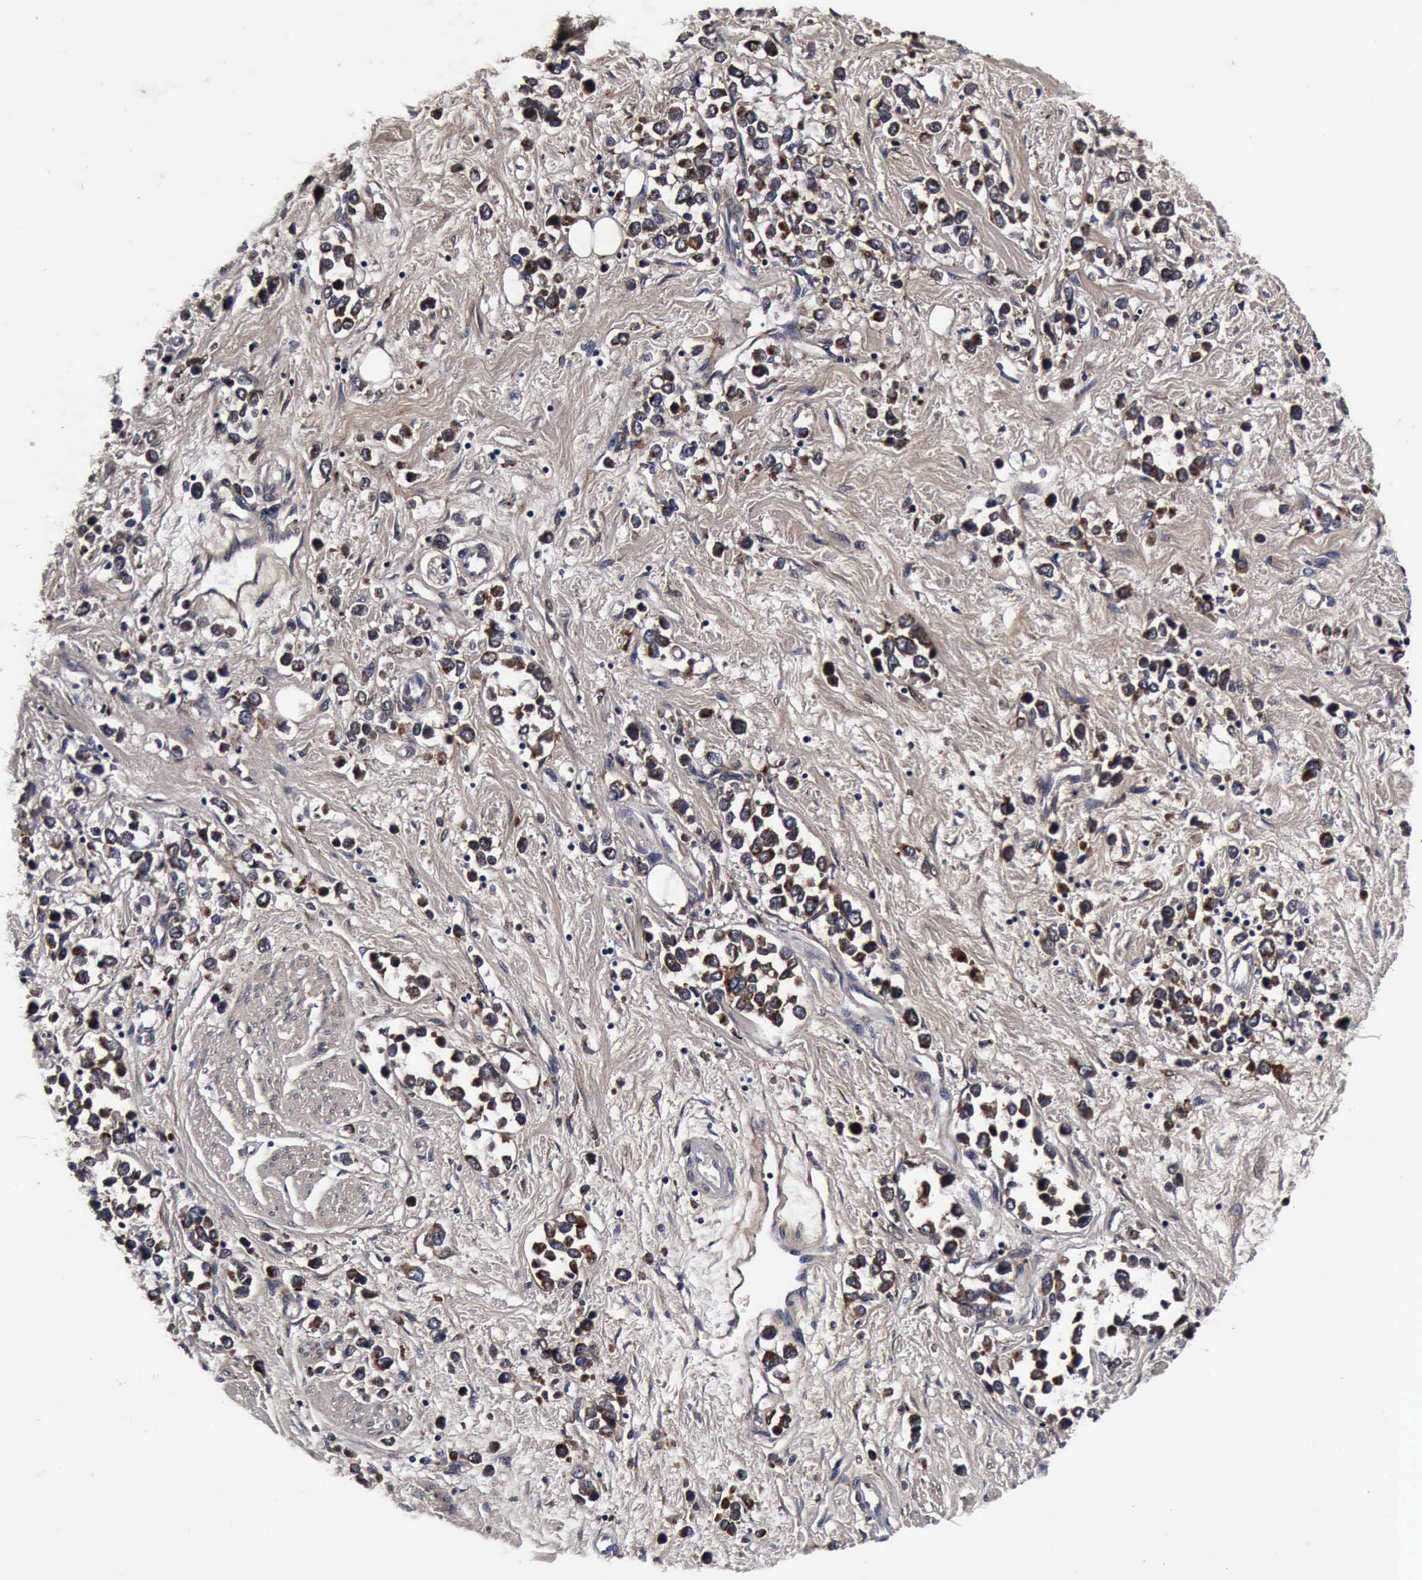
{"staining": {"intensity": "strong", "quantity": ">75%", "location": "cytoplasmic/membranous"}, "tissue": "stomach cancer", "cell_type": "Tumor cells", "image_type": "cancer", "snomed": [{"axis": "morphology", "description": "Adenocarcinoma, NOS"}, {"axis": "topography", "description": "Stomach, upper"}], "caption": "A micrograph of stomach adenocarcinoma stained for a protein exhibits strong cytoplasmic/membranous brown staining in tumor cells.", "gene": "CST3", "patient": {"sex": "male", "age": 76}}